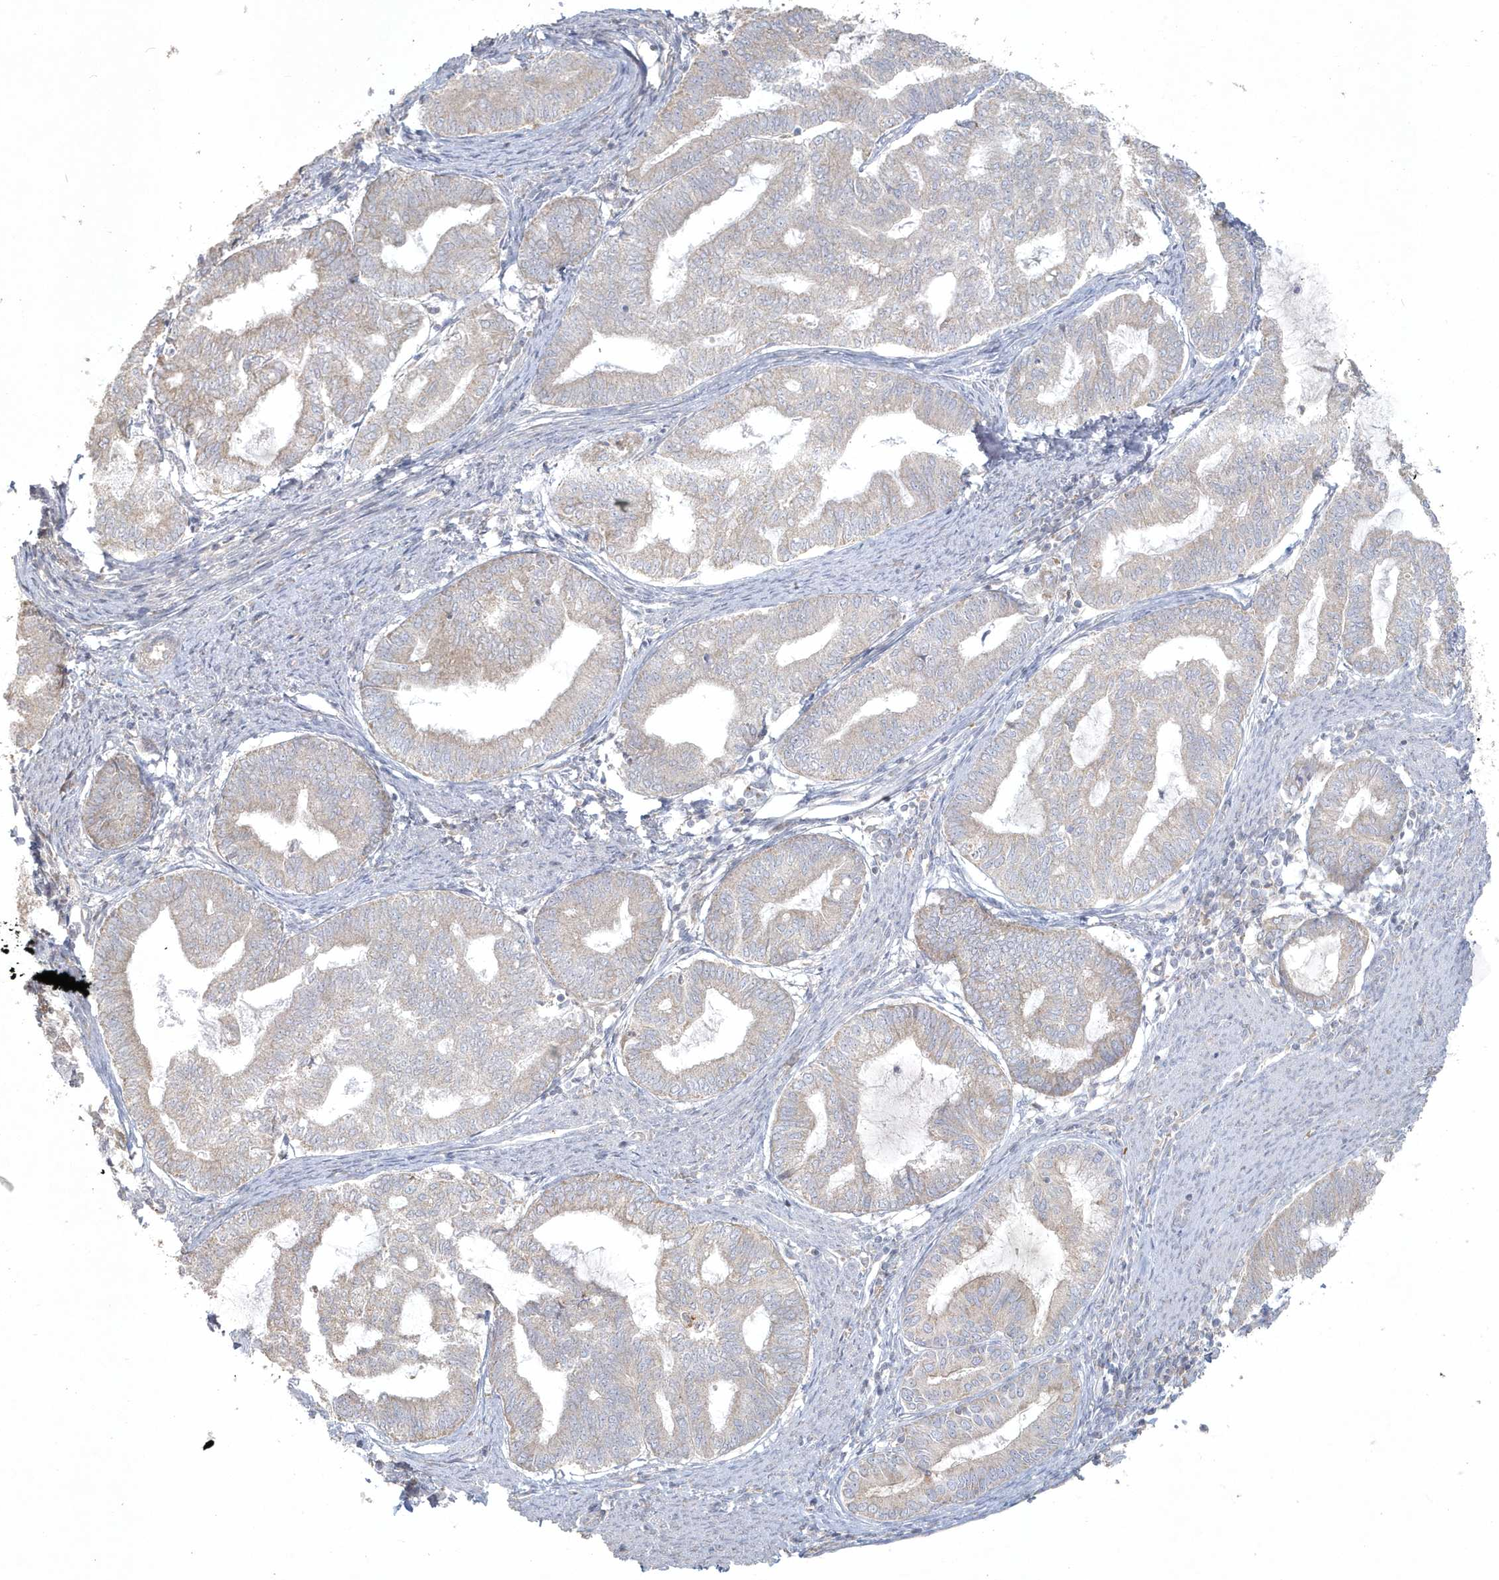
{"staining": {"intensity": "negative", "quantity": "none", "location": "none"}, "tissue": "endometrial cancer", "cell_type": "Tumor cells", "image_type": "cancer", "snomed": [{"axis": "morphology", "description": "Adenocarcinoma, NOS"}, {"axis": "topography", "description": "Endometrium"}], "caption": "A high-resolution image shows immunohistochemistry staining of endometrial adenocarcinoma, which reveals no significant positivity in tumor cells.", "gene": "BLTP3A", "patient": {"sex": "female", "age": 79}}